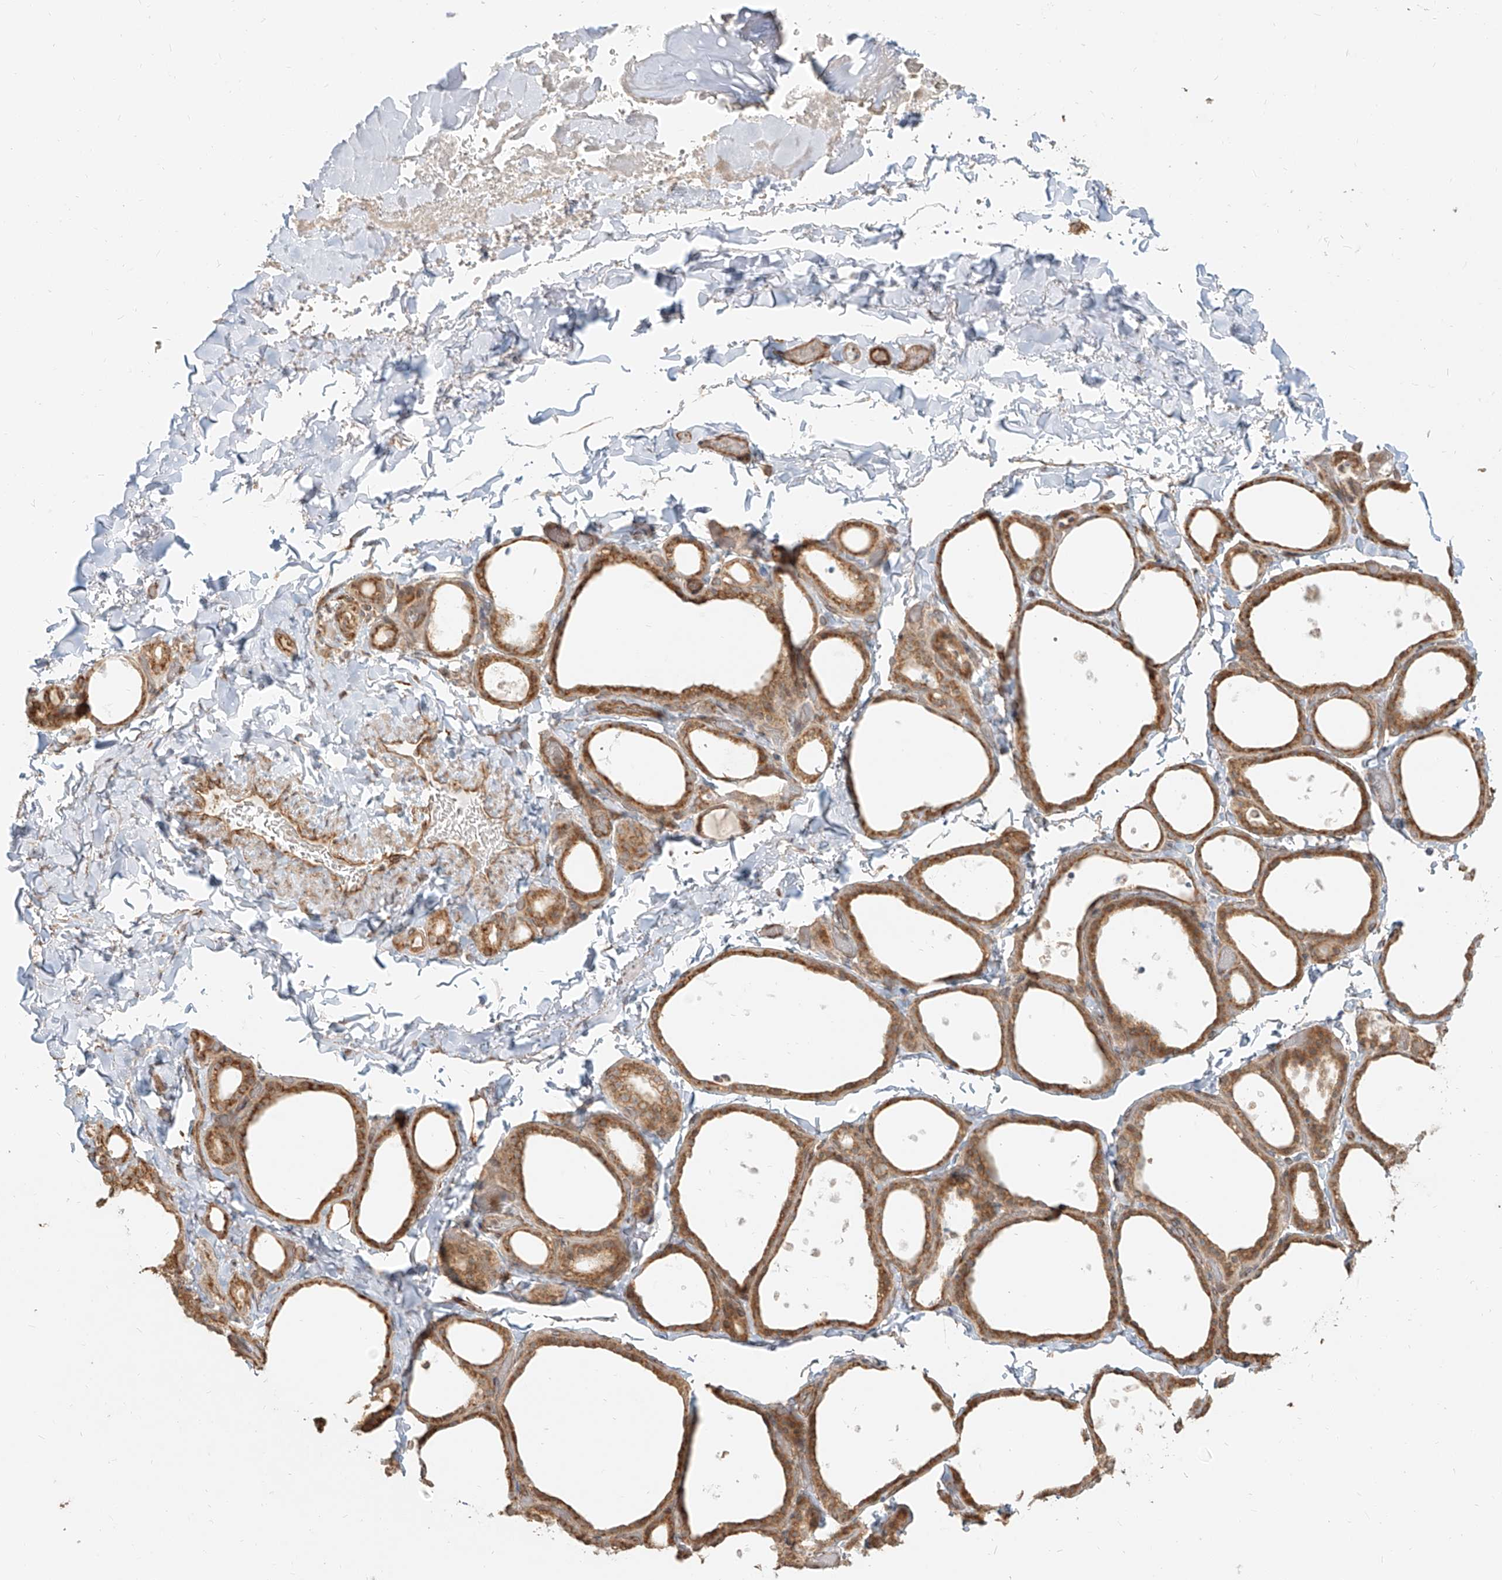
{"staining": {"intensity": "moderate", "quantity": ">75%", "location": "cytoplasmic/membranous"}, "tissue": "thyroid gland", "cell_type": "Glandular cells", "image_type": "normal", "snomed": [{"axis": "morphology", "description": "Normal tissue, NOS"}, {"axis": "topography", "description": "Thyroid gland"}], "caption": "Immunohistochemistry (IHC) histopathology image of normal human thyroid gland stained for a protein (brown), which shows medium levels of moderate cytoplasmic/membranous expression in approximately >75% of glandular cells.", "gene": "UBE2K", "patient": {"sex": "female", "age": 44}}